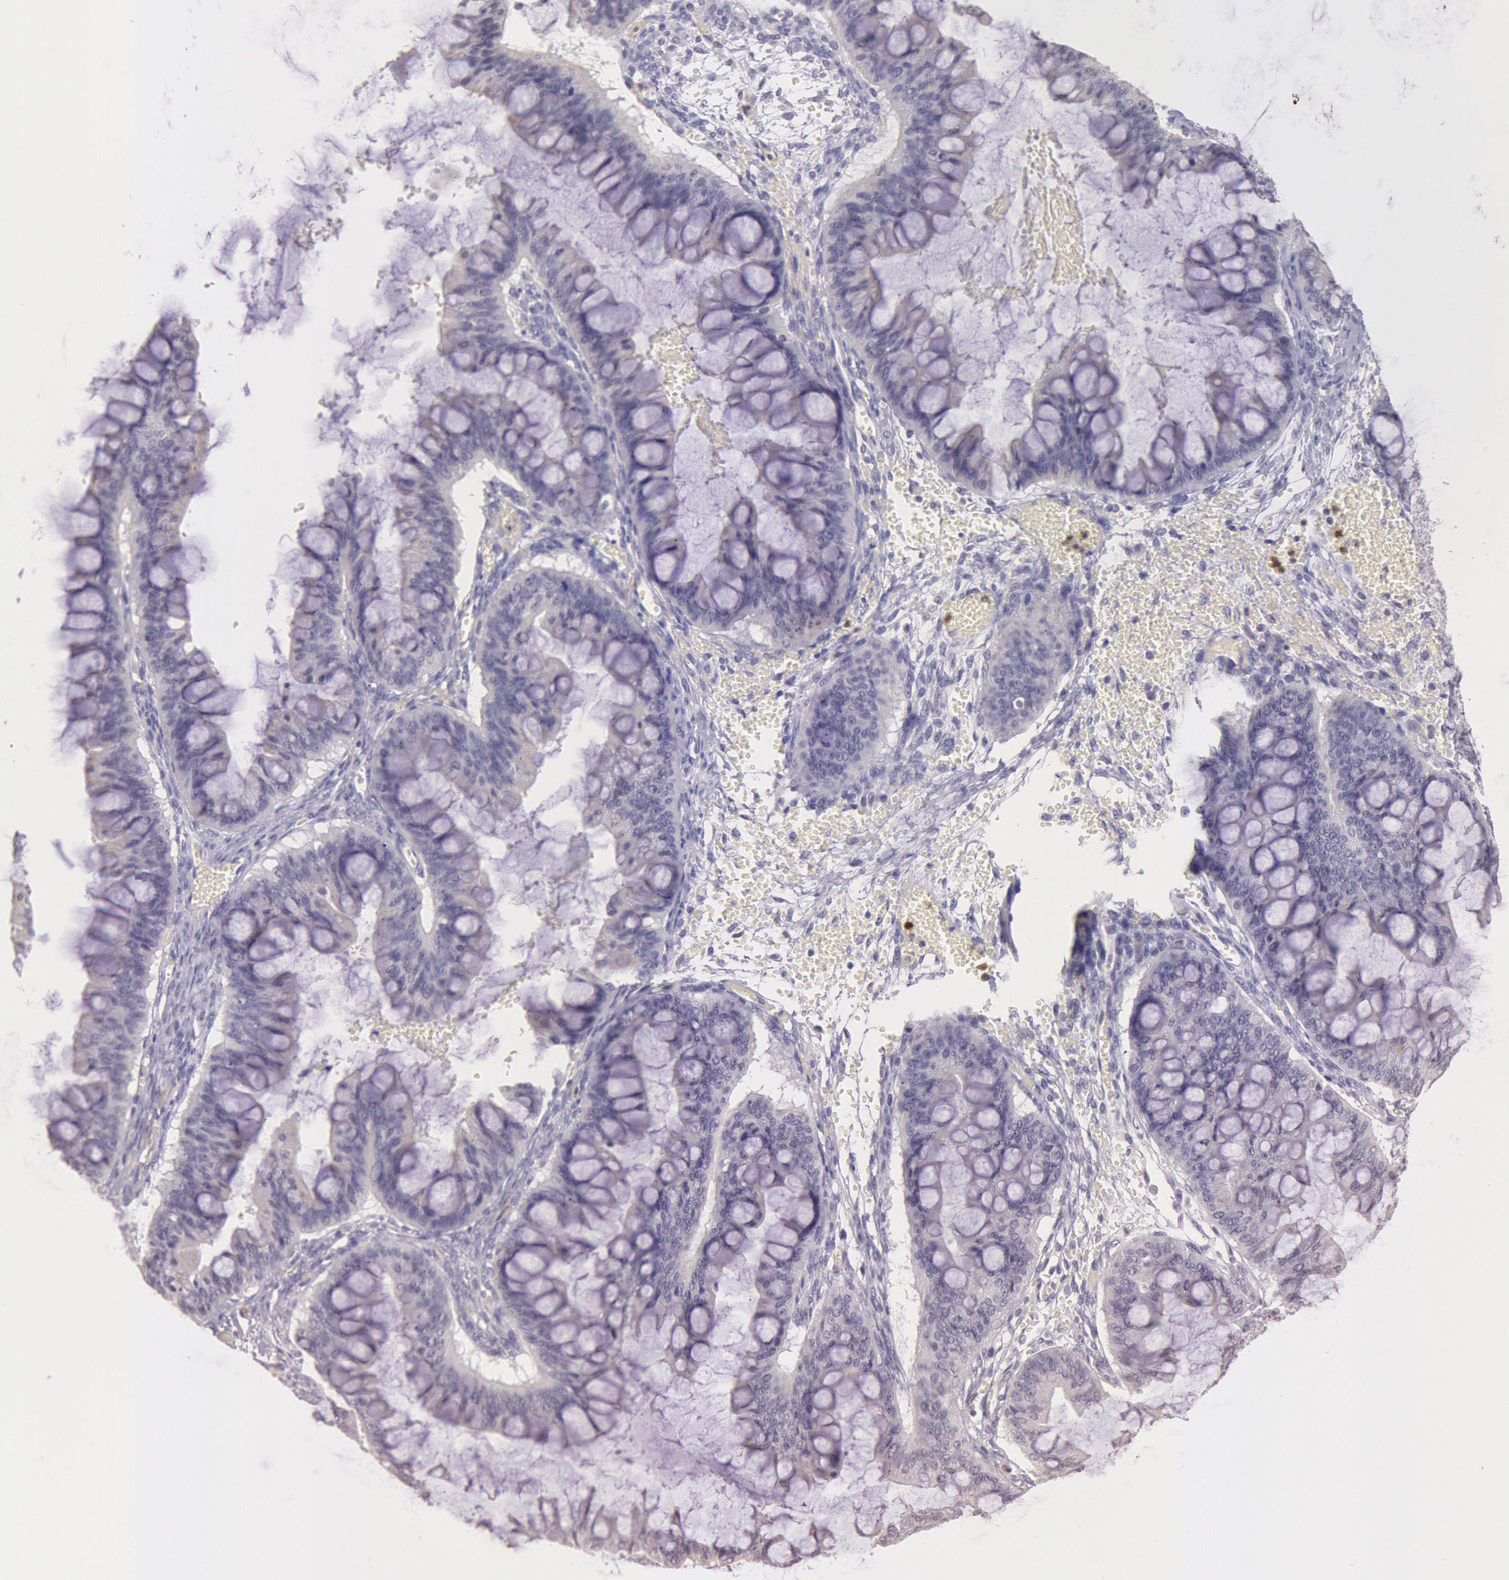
{"staining": {"intensity": "negative", "quantity": "none", "location": "none"}, "tissue": "ovarian cancer", "cell_type": "Tumor cells", "image_type": "cancer", "snomed": [{"axis": "morphology", "description": "Cystadenocarcinoma, mucinous, NOS"}, {"axis": "topography", "description": "Ovary"}], "caption": "This is a image of IHC staining of ovarian cancer (mucinous cystadenocarcinoma), which shows no positivity in tumor cells.", "gene": "KDM6A", "patient": {"sex": "female", "age": 73}}